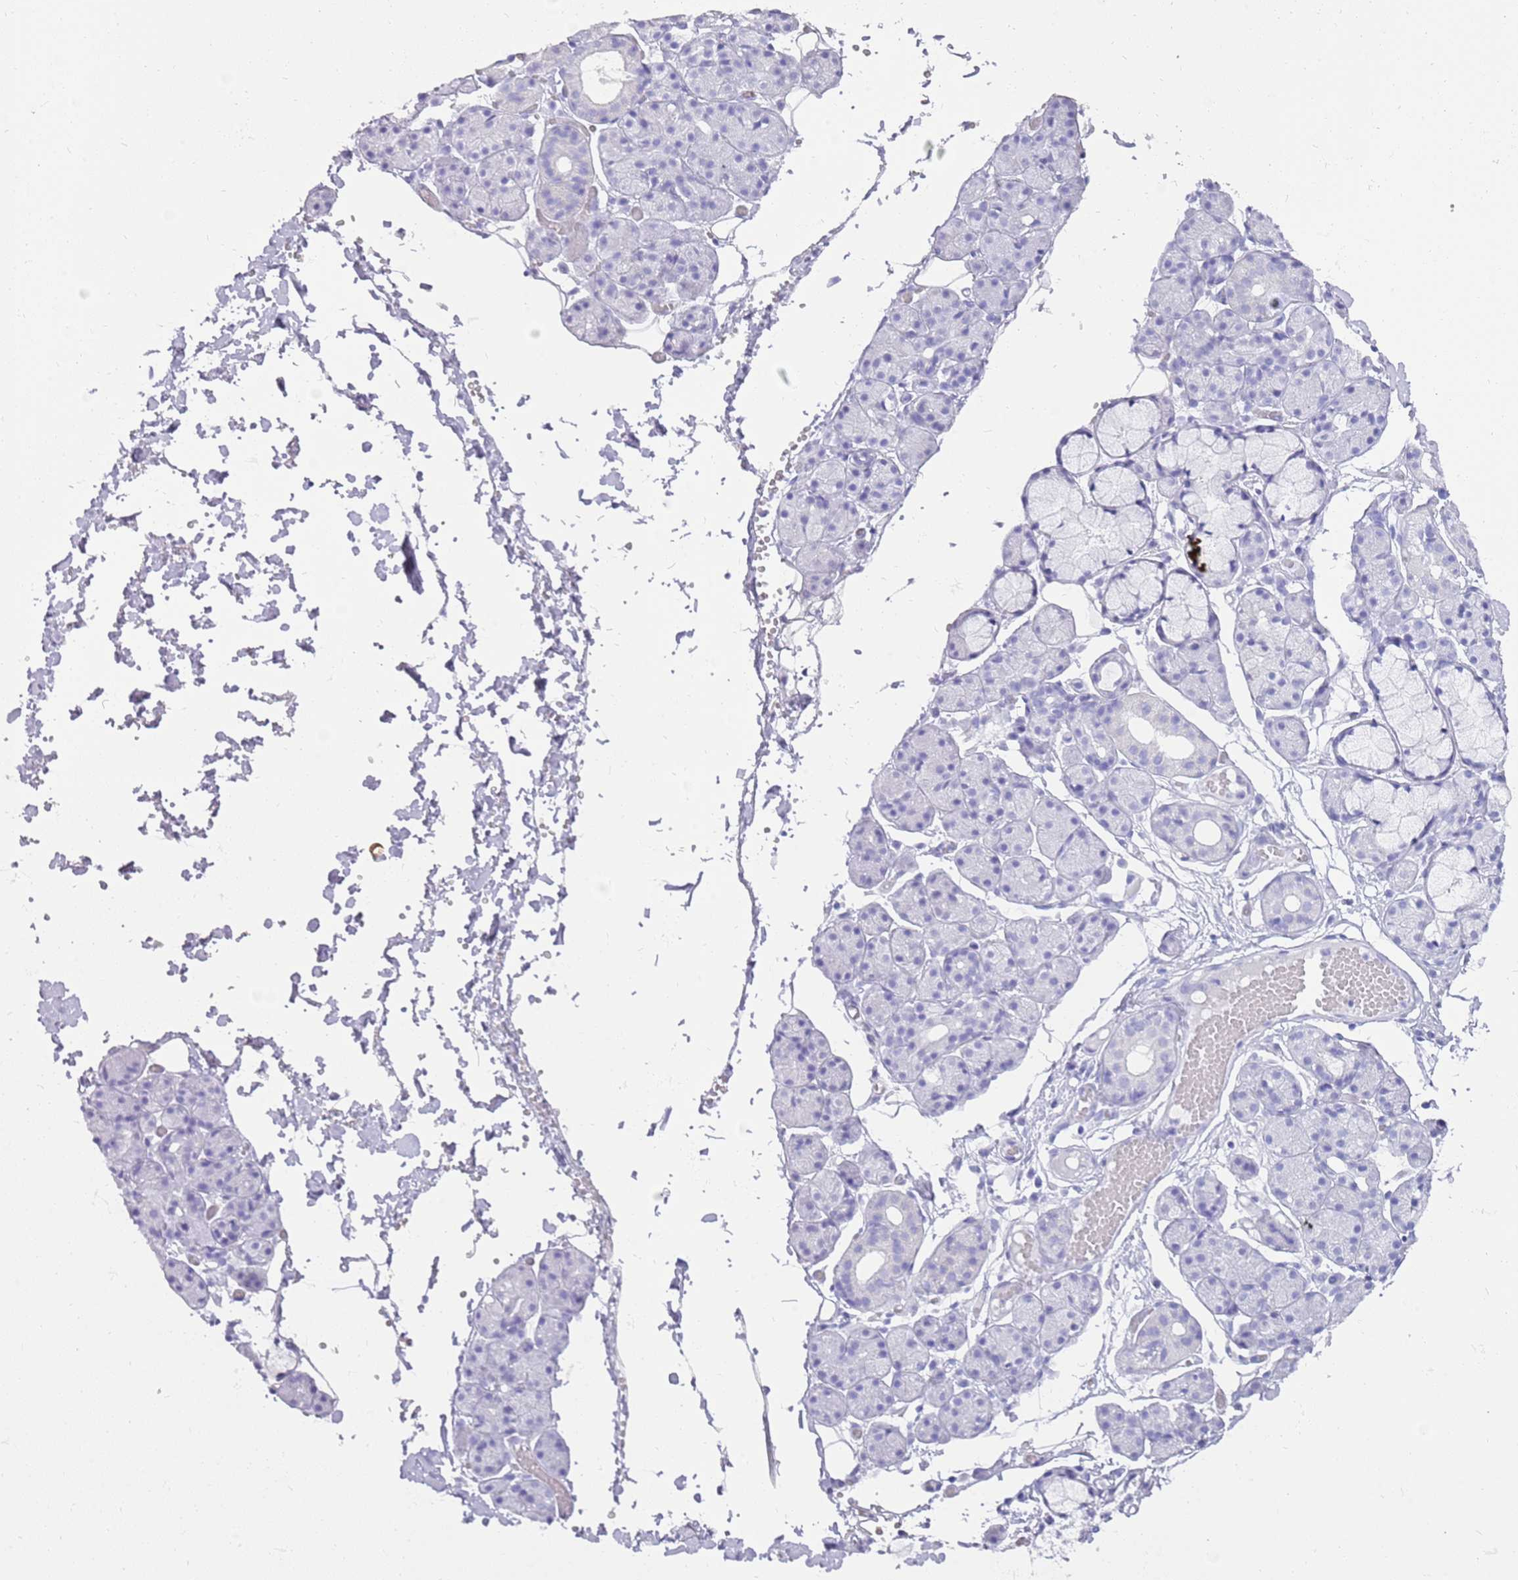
{"staining": {"intensity": "negative", "quantity": "none", "location": "none"}, "tissue": "salivary gland", "cell_type": "Glandular cells", "image_type": "normal", "snomed": [{"axis": "morphology", "description": "Normal tissue, NOS"}, {"axis": "topography", "description": "Salivary gland"}], "caption": "High magnification brightfield microscopy of unremarkable salivary gland stained with DAB (brown) and counterstained with hematoxylin (blue): glandular cells show no significant positivity. Nuclei are stained in blue.", "gene": "ENSG00000271254", "patient": {"sex": "male", "age": 63}}